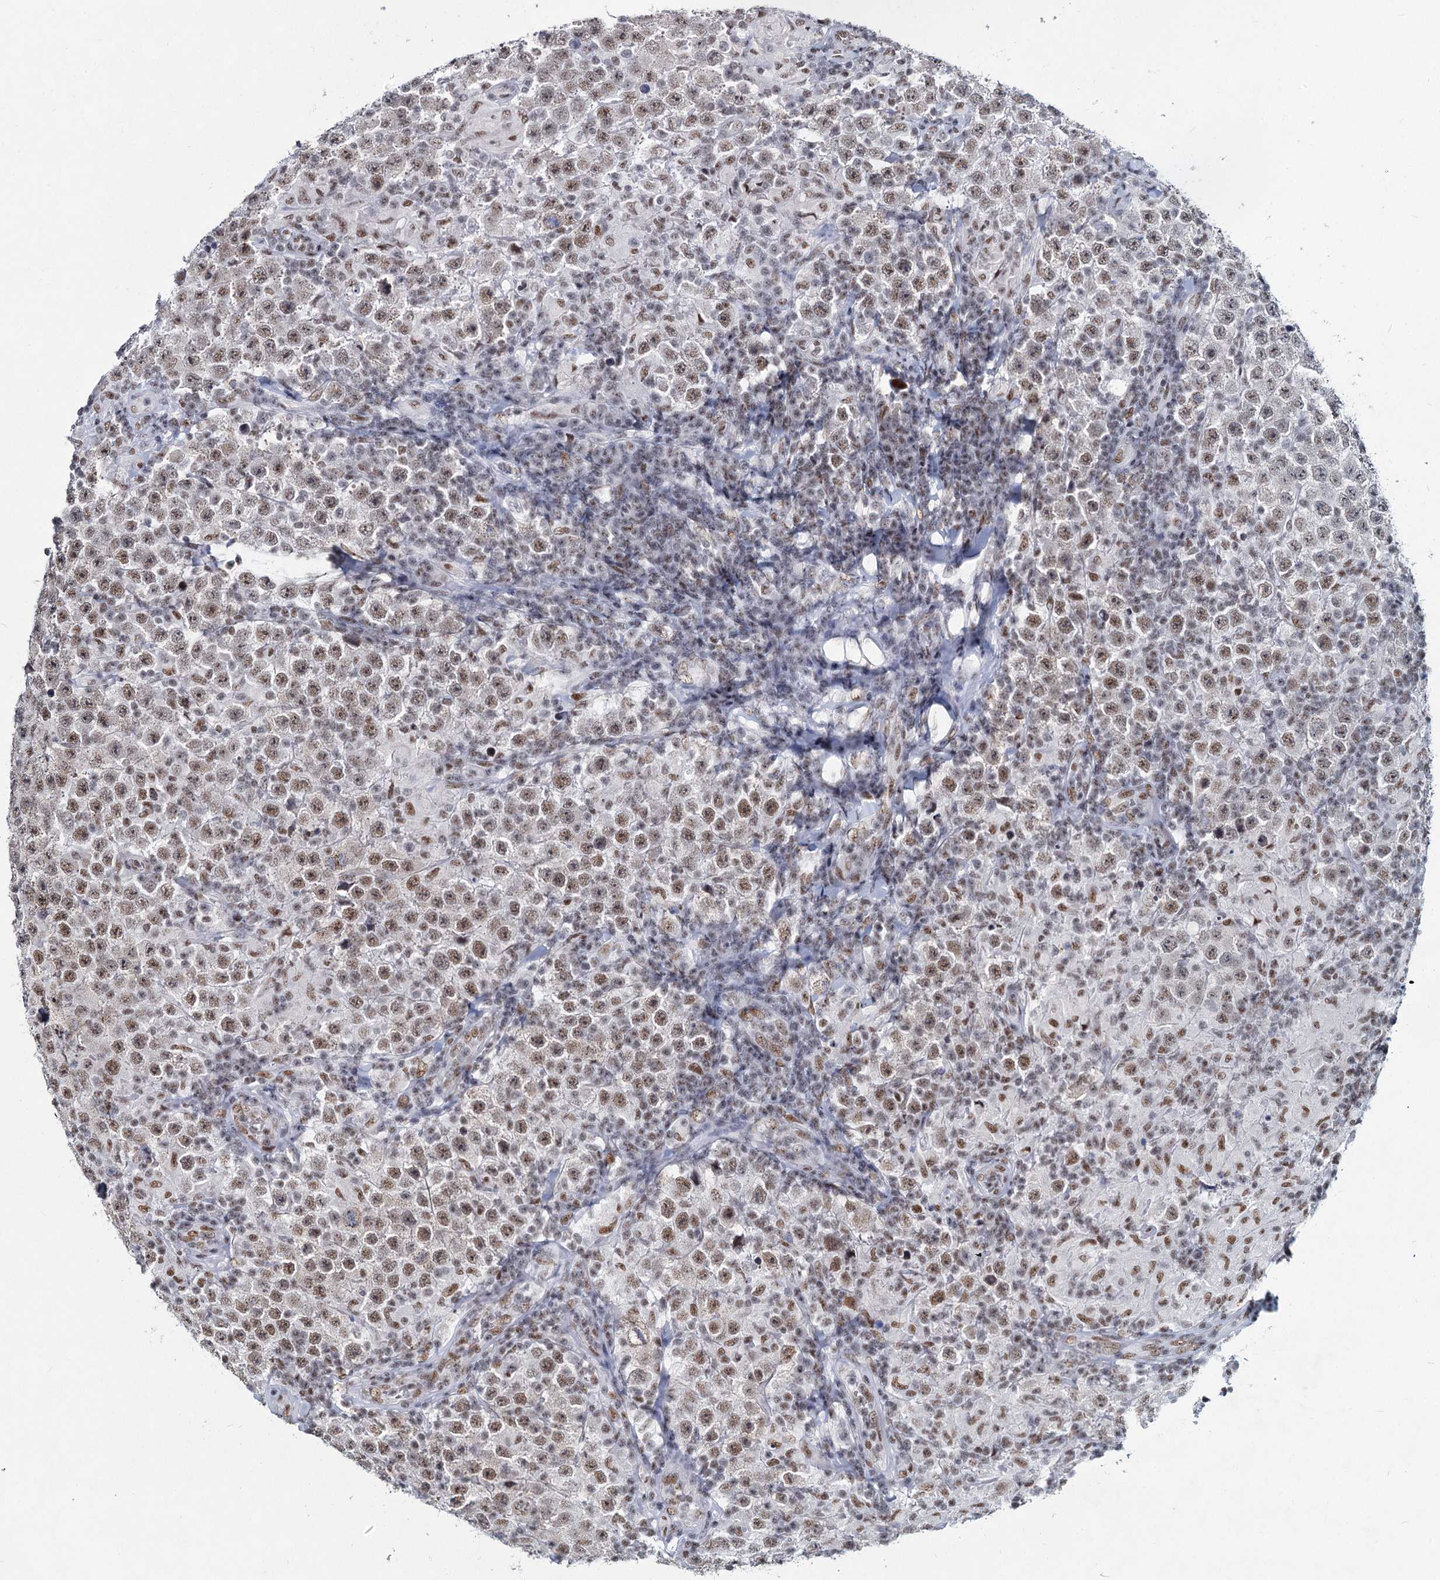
{"staining": {"intensity": "moderate", "quantity": ">75%", "location": "nuclear"}, "tissue": "testis cancer", "cell_type": "Tumor cells", "image_type": "cancer", "snomed": [{"axis": "morphology", "description": "Normal tissue, NOS"}, {"axis": "morphology", "description": "Urothelial carcinoma, High grade"}, {"axis": "morphology", "description": "Seminoma, NOS"}, {"axis": "morphology", "description": "Carcinoma, Embryonal, NOS"}, {"axis": "topography", "description": "Urinary bladder"}, {"axis": "topography", "description": "Testis"}], "caption": "Human testis cancer (seminoma) stained with a protein marker demonstrates moderate staining in tumor cells.", "gene": "METTL14", "patient": {"sex": "male", "age": 41}}